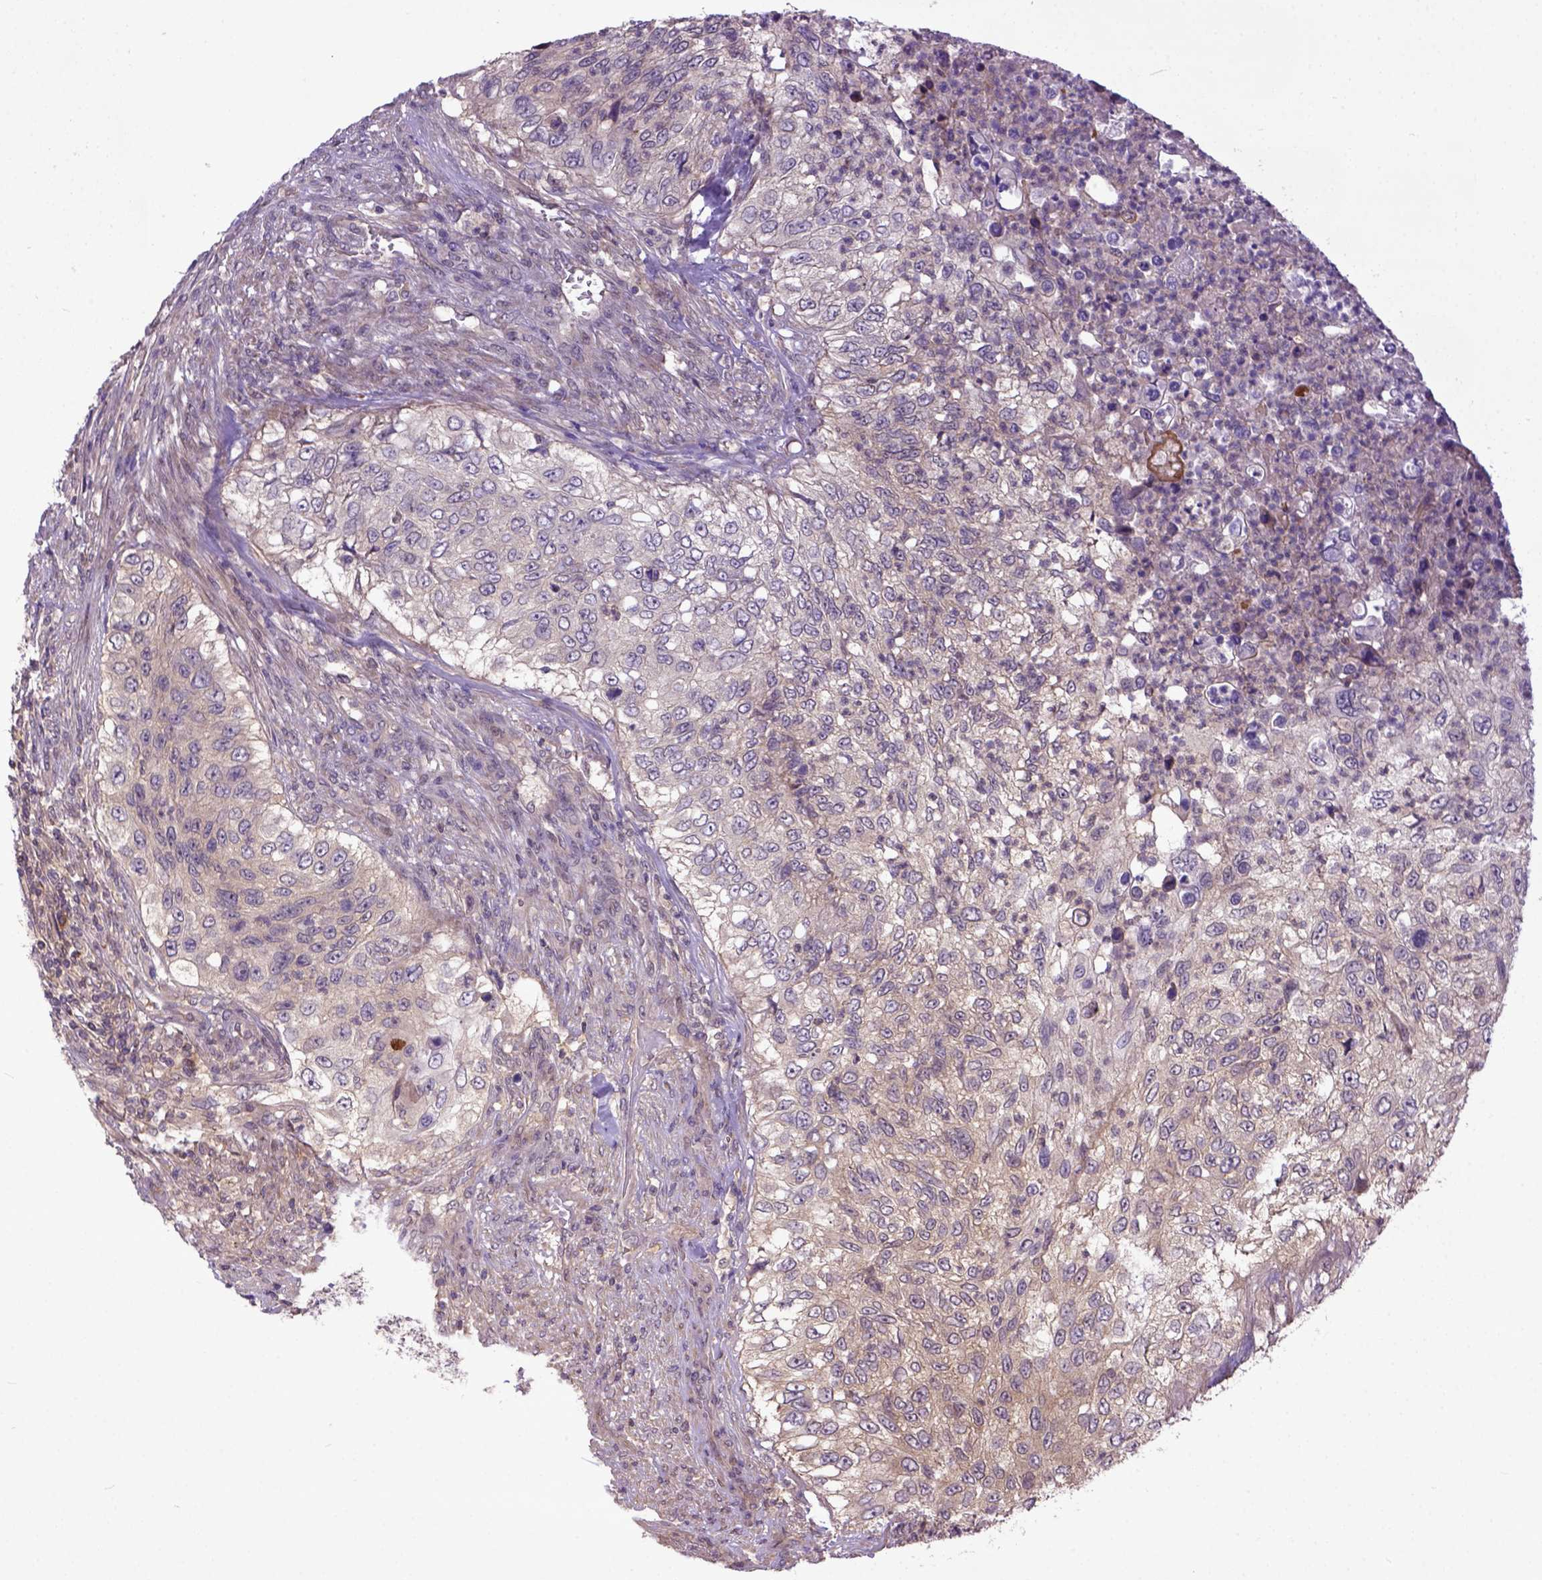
{"staining": {"intensity": "weak", "quantity": "25%-75%", "location": "cytoplasmic/membranous"}, "tissue": "urothelial cancer", "cell_type": "Tumor cells", "image_type": "cancer", "snomed": [{"axis": "morphology", "description": "Urothelial carcinoma, High grade"}, {"axis": "topography", "description": "Urinary bladder"}], "caption": "High-grade urothelial carcinoma stained with a brown dye displays weak cytoplasmic/membranous positive positivity in about 25%-75% of tumor cells.", "gene": "CPNE1", "patient": {"sex": "female", "age": 60}}